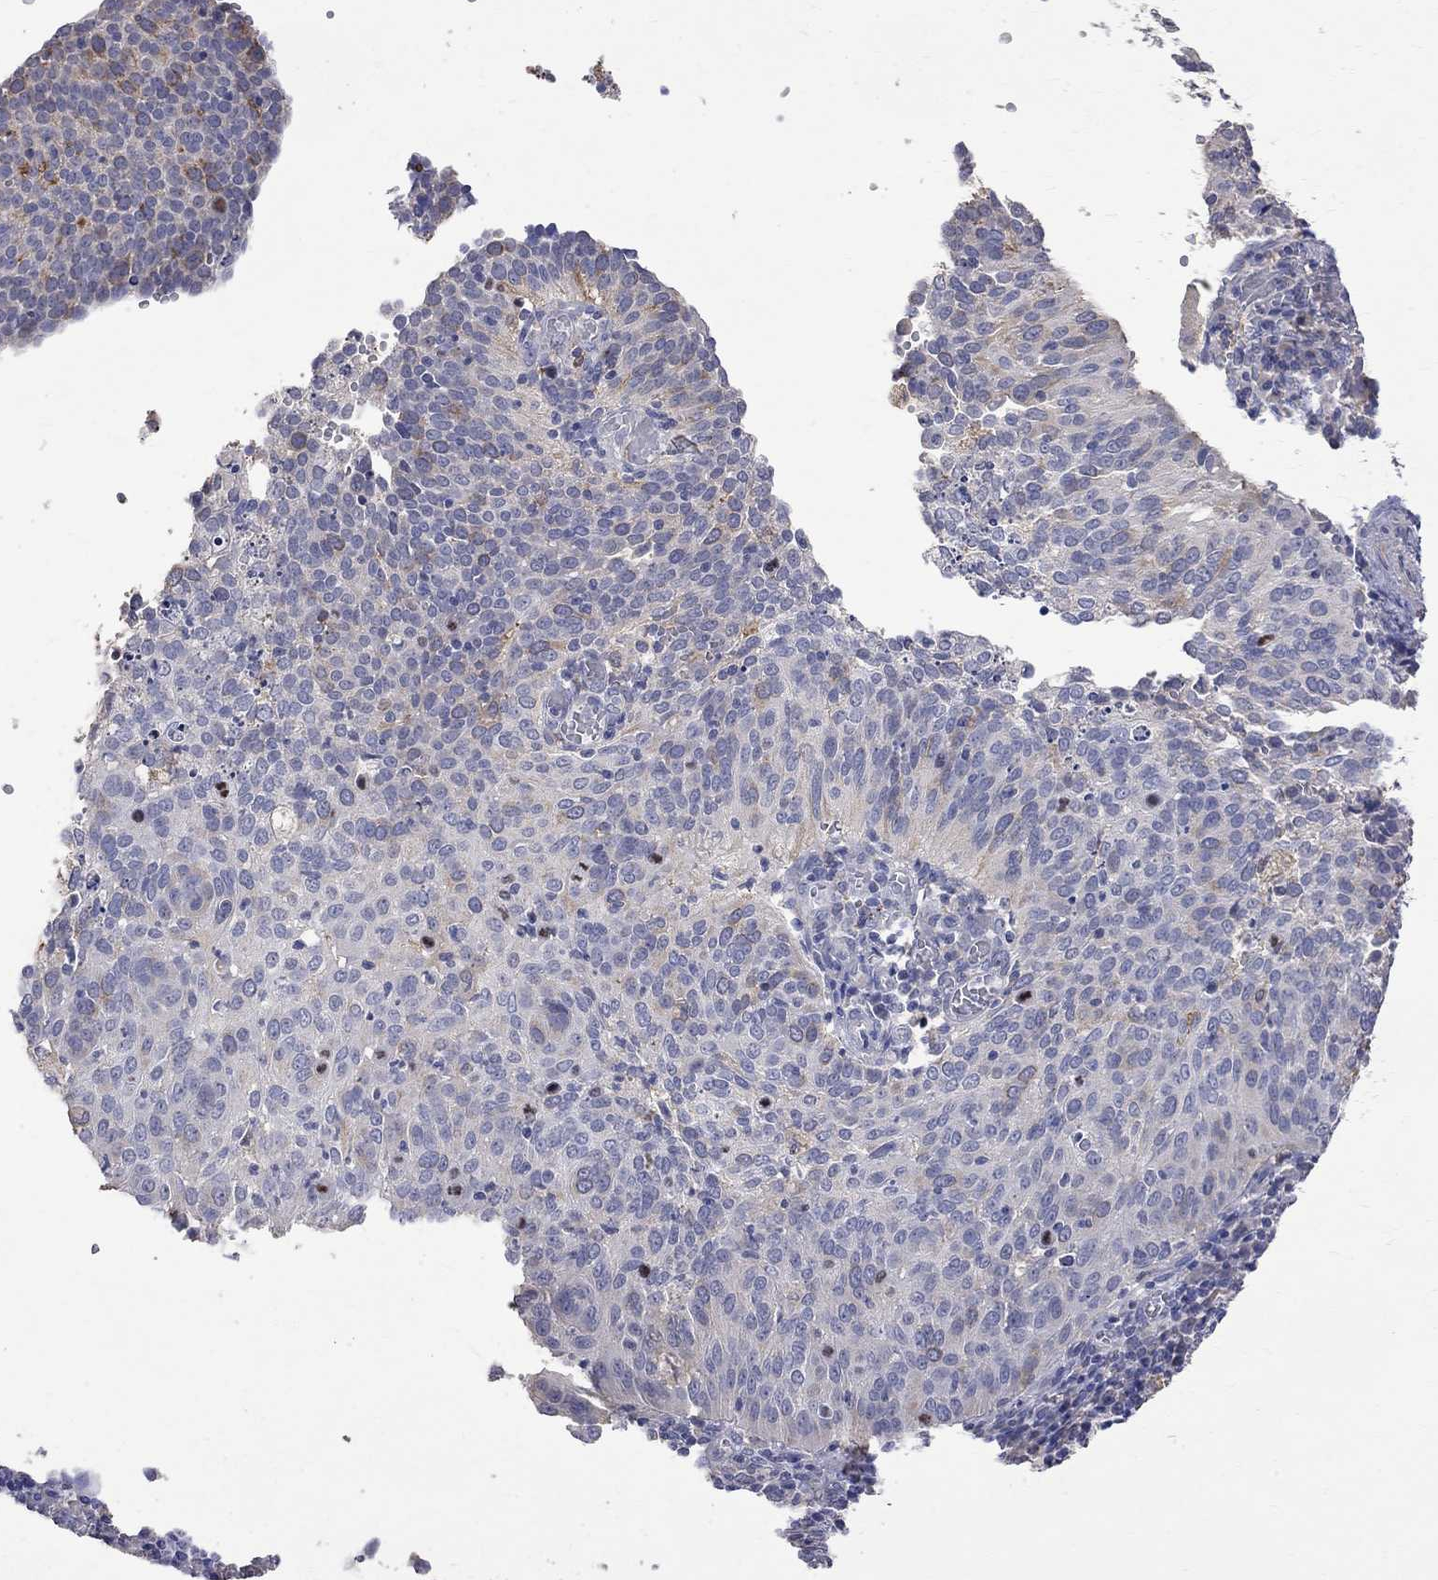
{"staining": {"intensity": "negative", "quantity": "none", "location": "none"}, "tissue": "cervical cancer", "cell_type": "Tumor cells", "image_type": "cancer", "snomed": [{"axis": "morphology", "description": "Squamous cell carcinoma, NOS"}, {"axis": "topography", "description": "Cervix"}], "caption": "Tumor cells are negative for protein expression in human cervical cancer. Nuclei are stained in blue.", "gene": "CKAP2", "patient": {"sex": "female", "age": 39}}